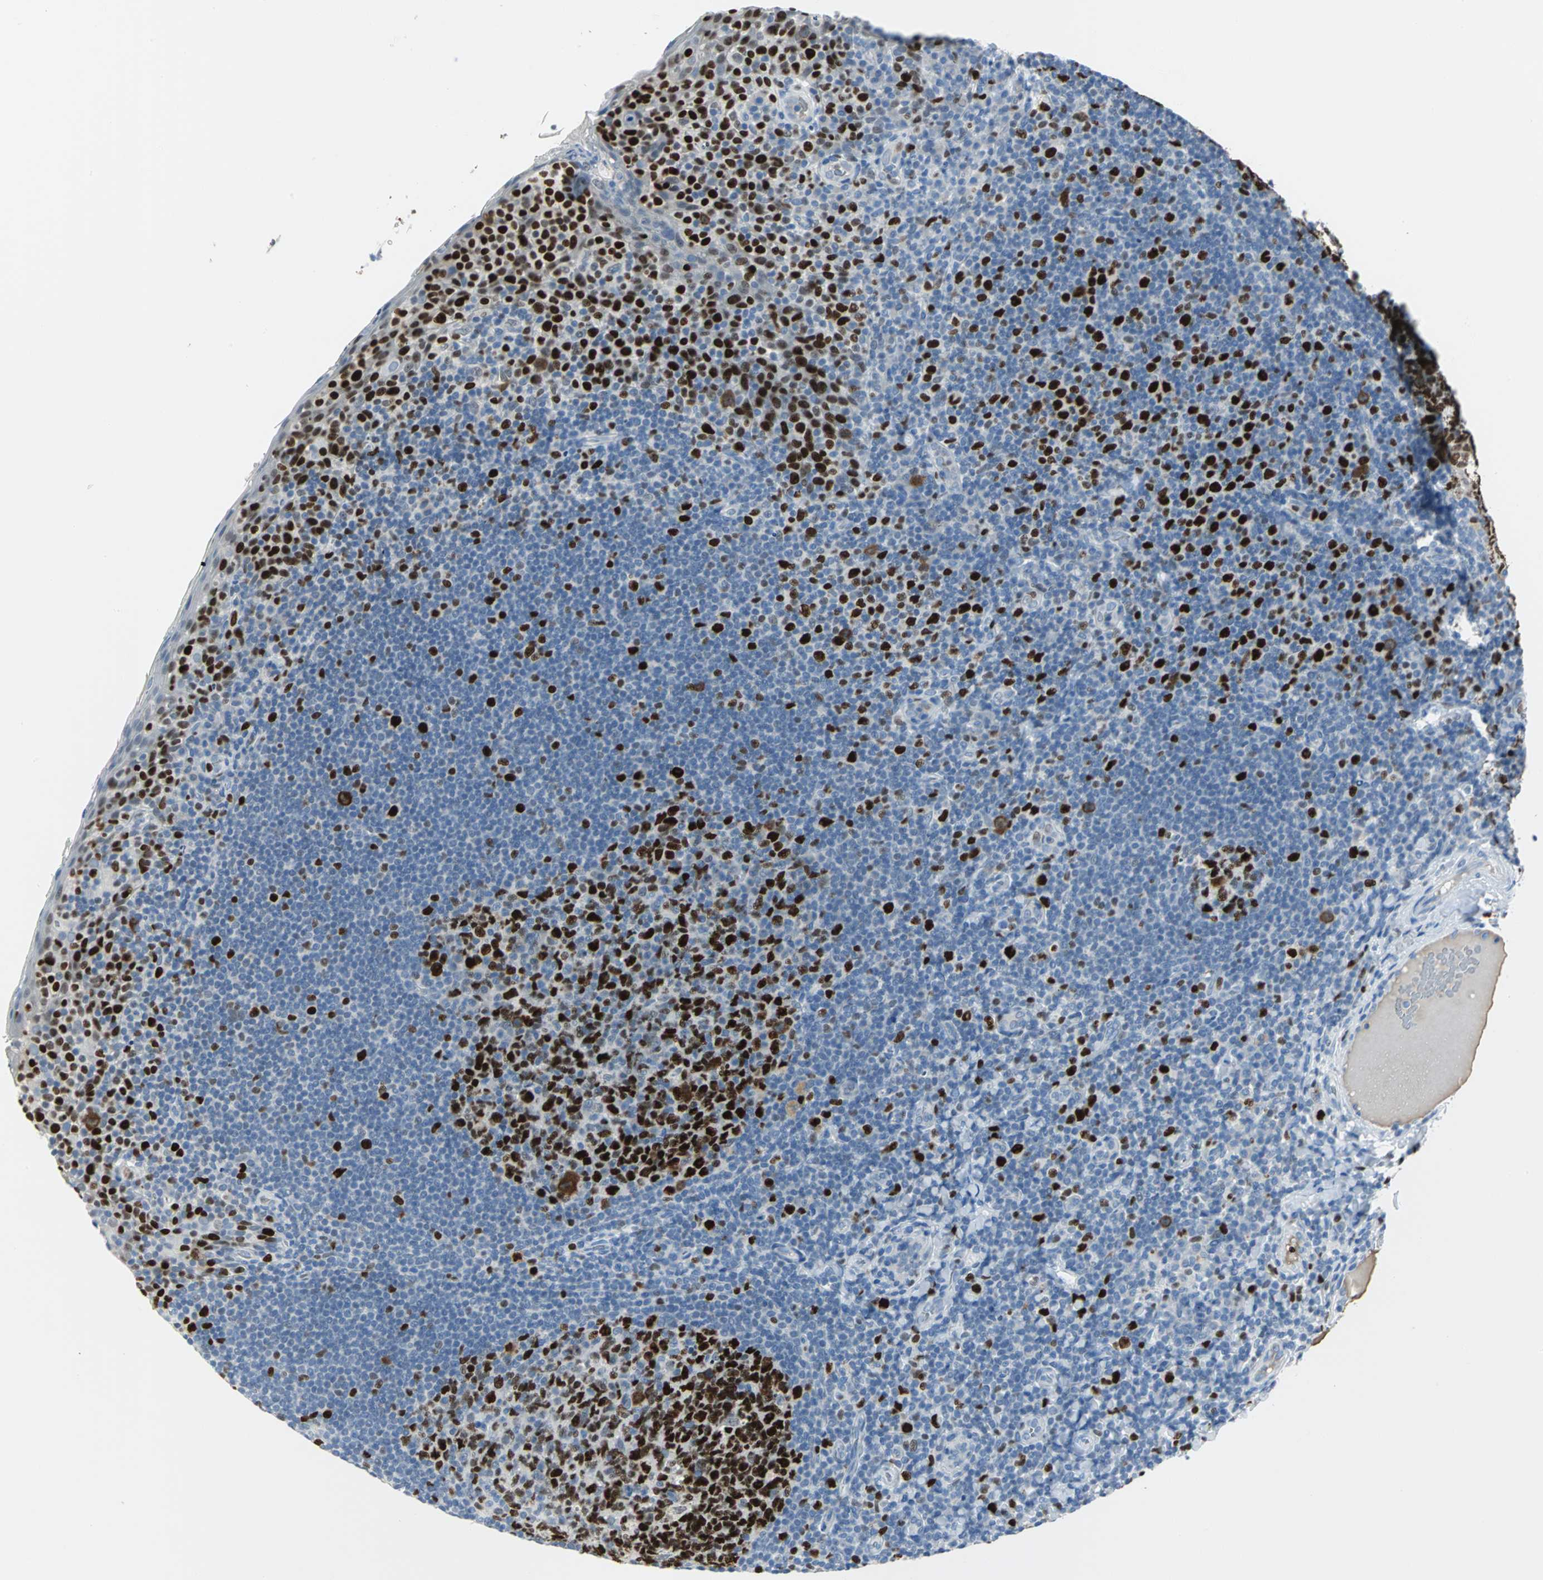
{"staining": {"intensity": "strong", "quantity": ">75%", "location": "nuclear"}, "tissue": "tonsil", "cell_type": "Germinal center cells", "image_type": "normal", "snomed": [{"axis": "morphology", "description": "Normal tissue, NOS"}, {"axis": "topography", "description": "Tonsil"}], "caption": "Germinal center cells show strong nuclear staining in approximately >75% of cells in normal tonsil. The staining was performed using DAB to visualize the protein expression in brown, while the nuclei were stained in blue with hematoxylin (Magnification: 20x).", "gene": "MCM4", "patient": {"sex": "male", "age": 17}}